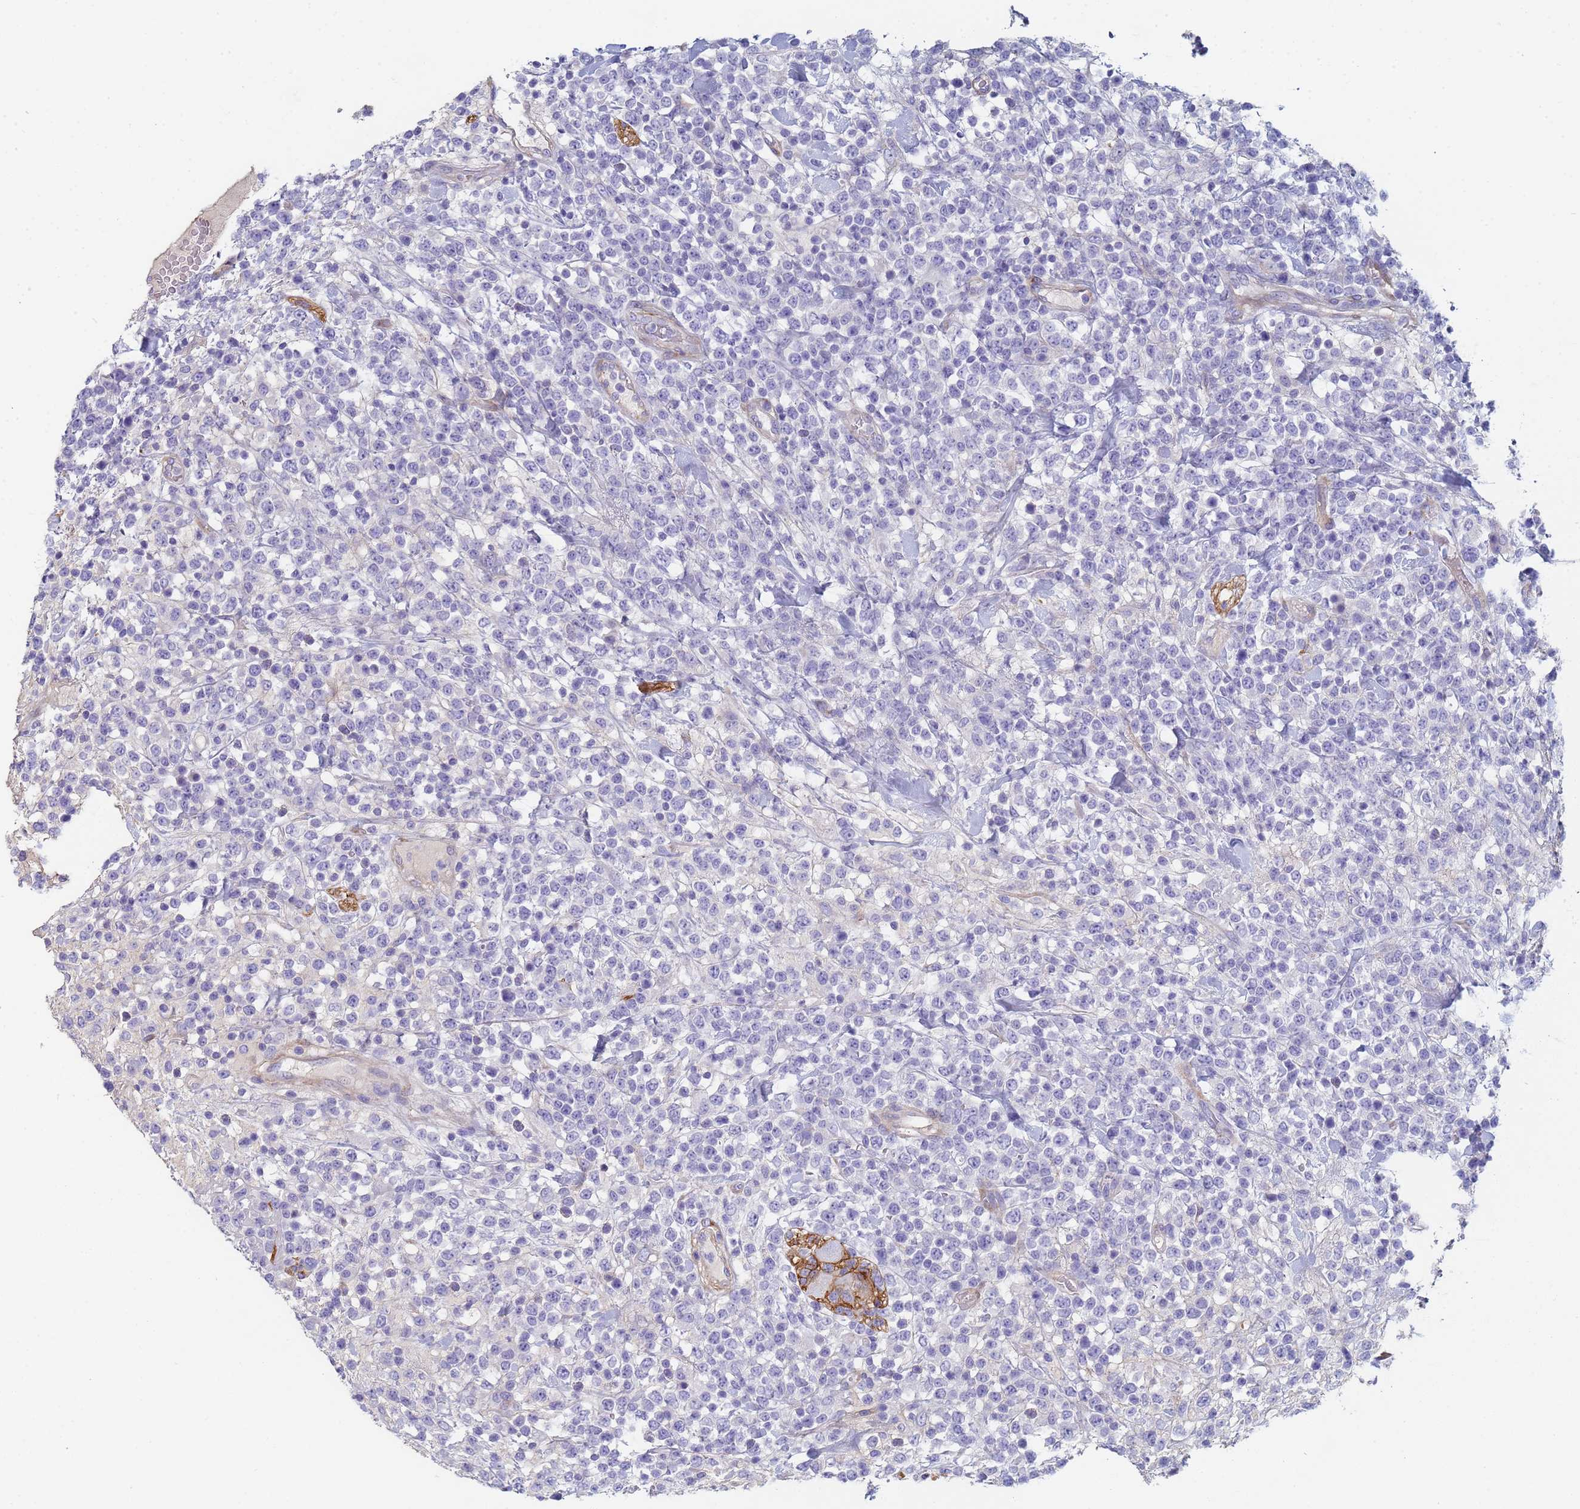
{"staining": {"intensity": "negative", "quantity": "none", "location": "none"}, "tissue": "lymphoma", "cell_type": "Tumor cells", "image_type": "cancer", "snomed": [{"axis": "morphology", "description": "Malignant lymphoma, non-Hodgkin's type, High grade"}, {"axis": "topography", "description": "Colon"}], "caption": "Human high-grade malignant lymphoma, non-Hodgkin's type stained for a protein using immunohistochemistry demonstrates no expression in tumor cells.", "gene": "ABCA8", "patient": {"sex": "female", "age": 53}}